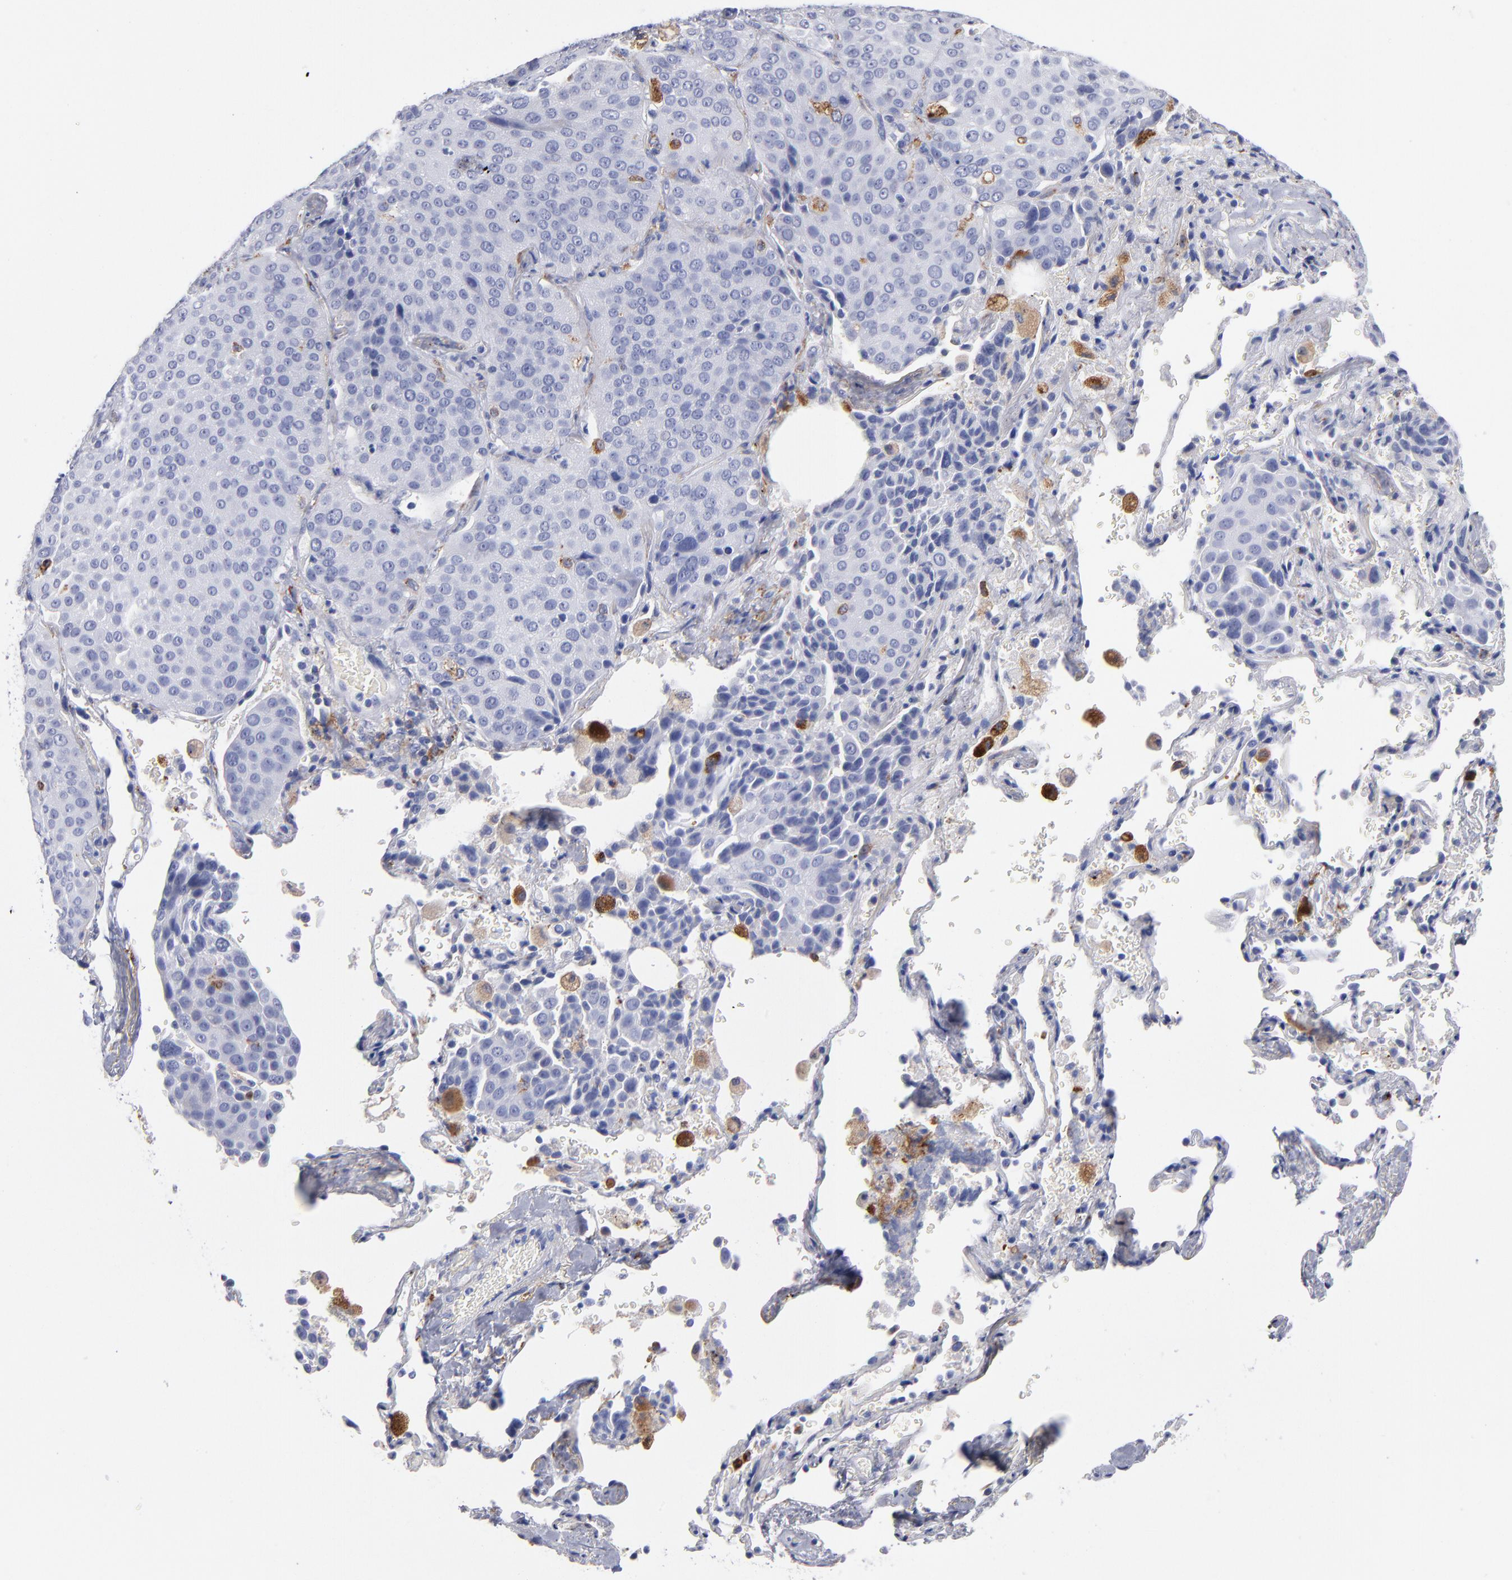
{"staining": {"intensity": "negative", "quantity": "none", "location": "none"}, "tissue": "lung cancer", "cell_type": "Tumor cells", "image_type": "cancer", "snomed": [{"axis": "morphology", "description": "Squamous cell carcinoma, NOS"}, {"axis": "topography", "description": "Lung"}], "caption": "IHC photomicrograph of lung squamous cell carcinoma stained for a protein (brown), which reveals no expression in tumor cells.", "gene": "CD180", "patient": {"sex": "male", "age": 54}}